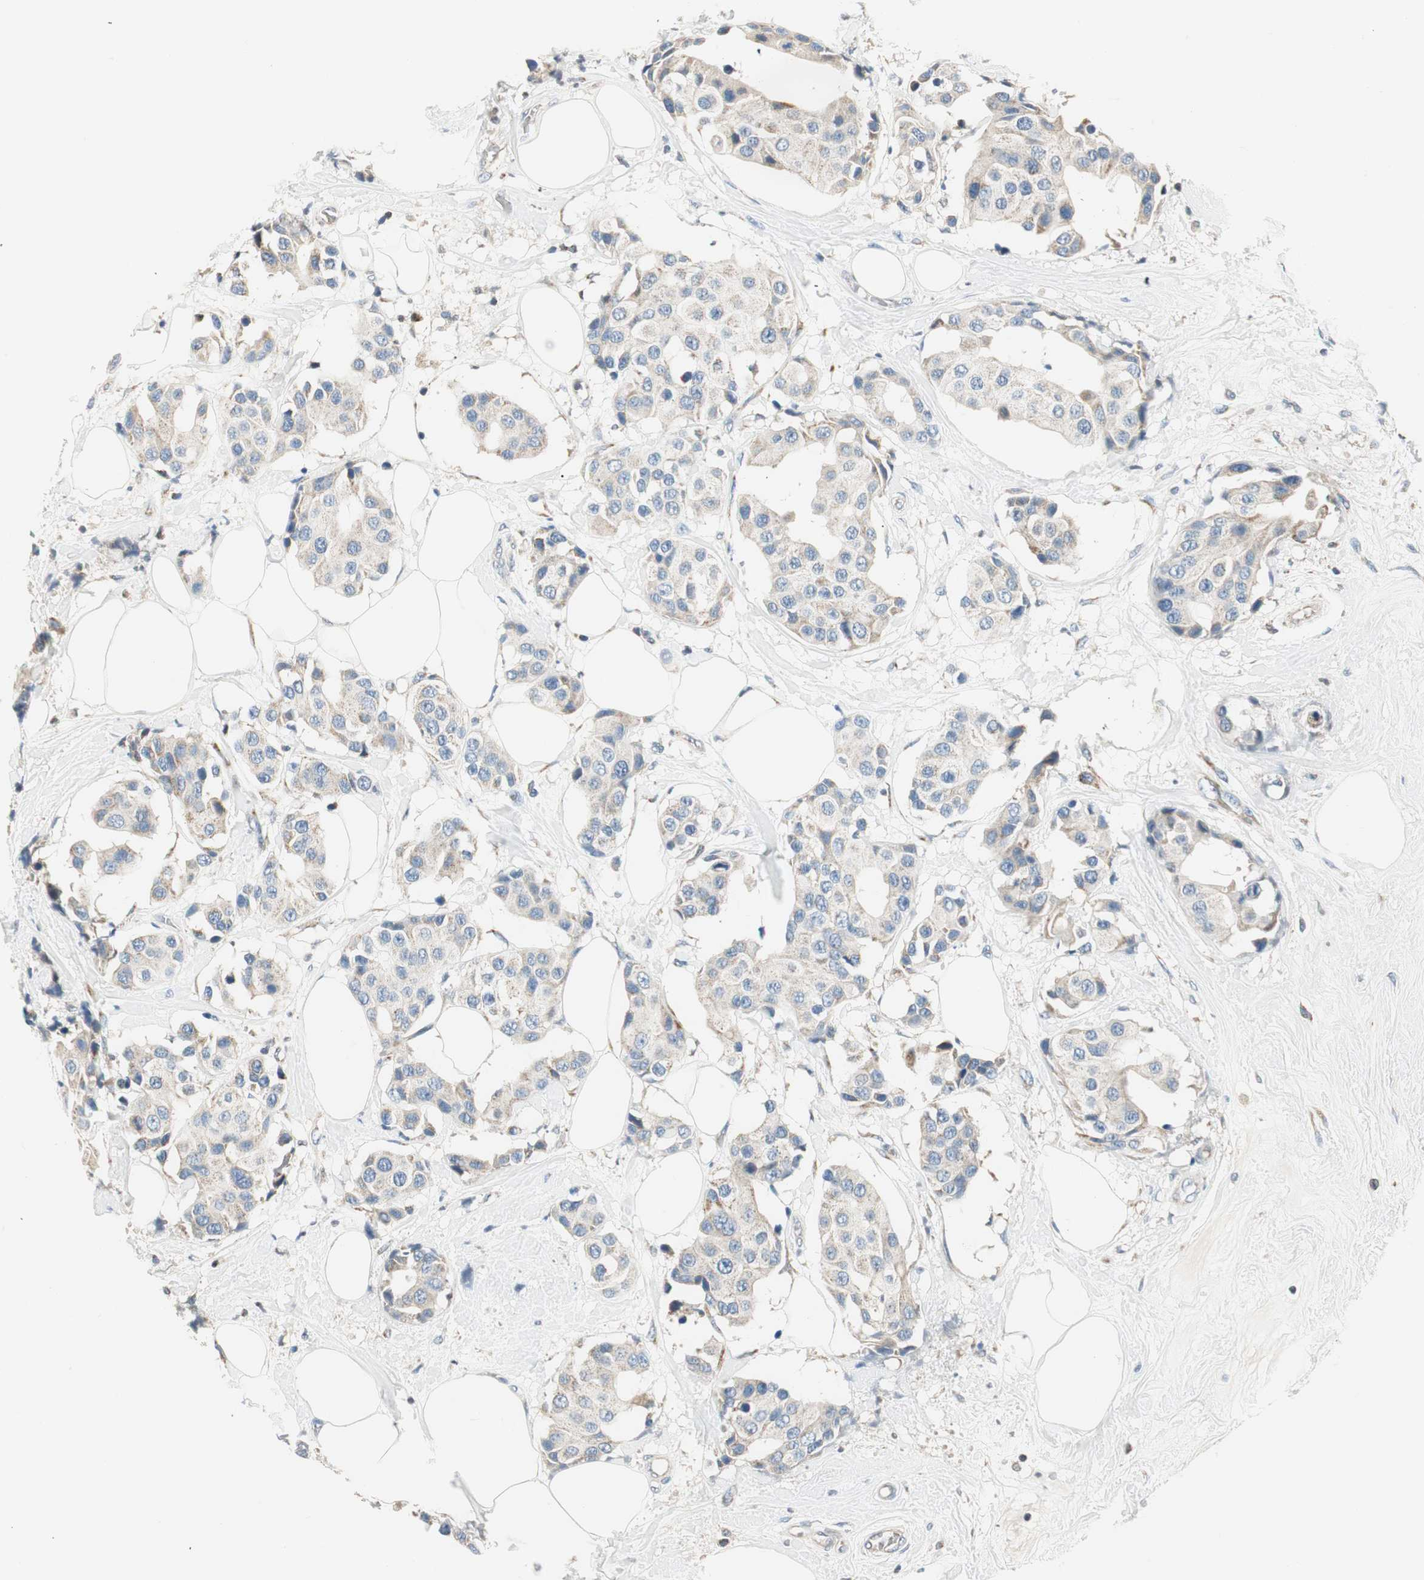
{"staining": {"intensity": "weak", "quantity": "<25%", "location": "cytoplasmic/membranous"}, "tissue": "breast cancer", "cell_type": "Tumor cells", "image_type": "cancer", "snomed": [{"axis": "morphology", "description": "Normal tissue, NOS"}, {"axis": "morphology", "description": "Duct carcinoma"}, {"axis": "topography", "description": "Breast"}], "caption": "Breast cancer stained for a protein using IHC shows no staining tumor cells.", "gene": "RORB", "patient": {"sex": "female", "age": 39}}